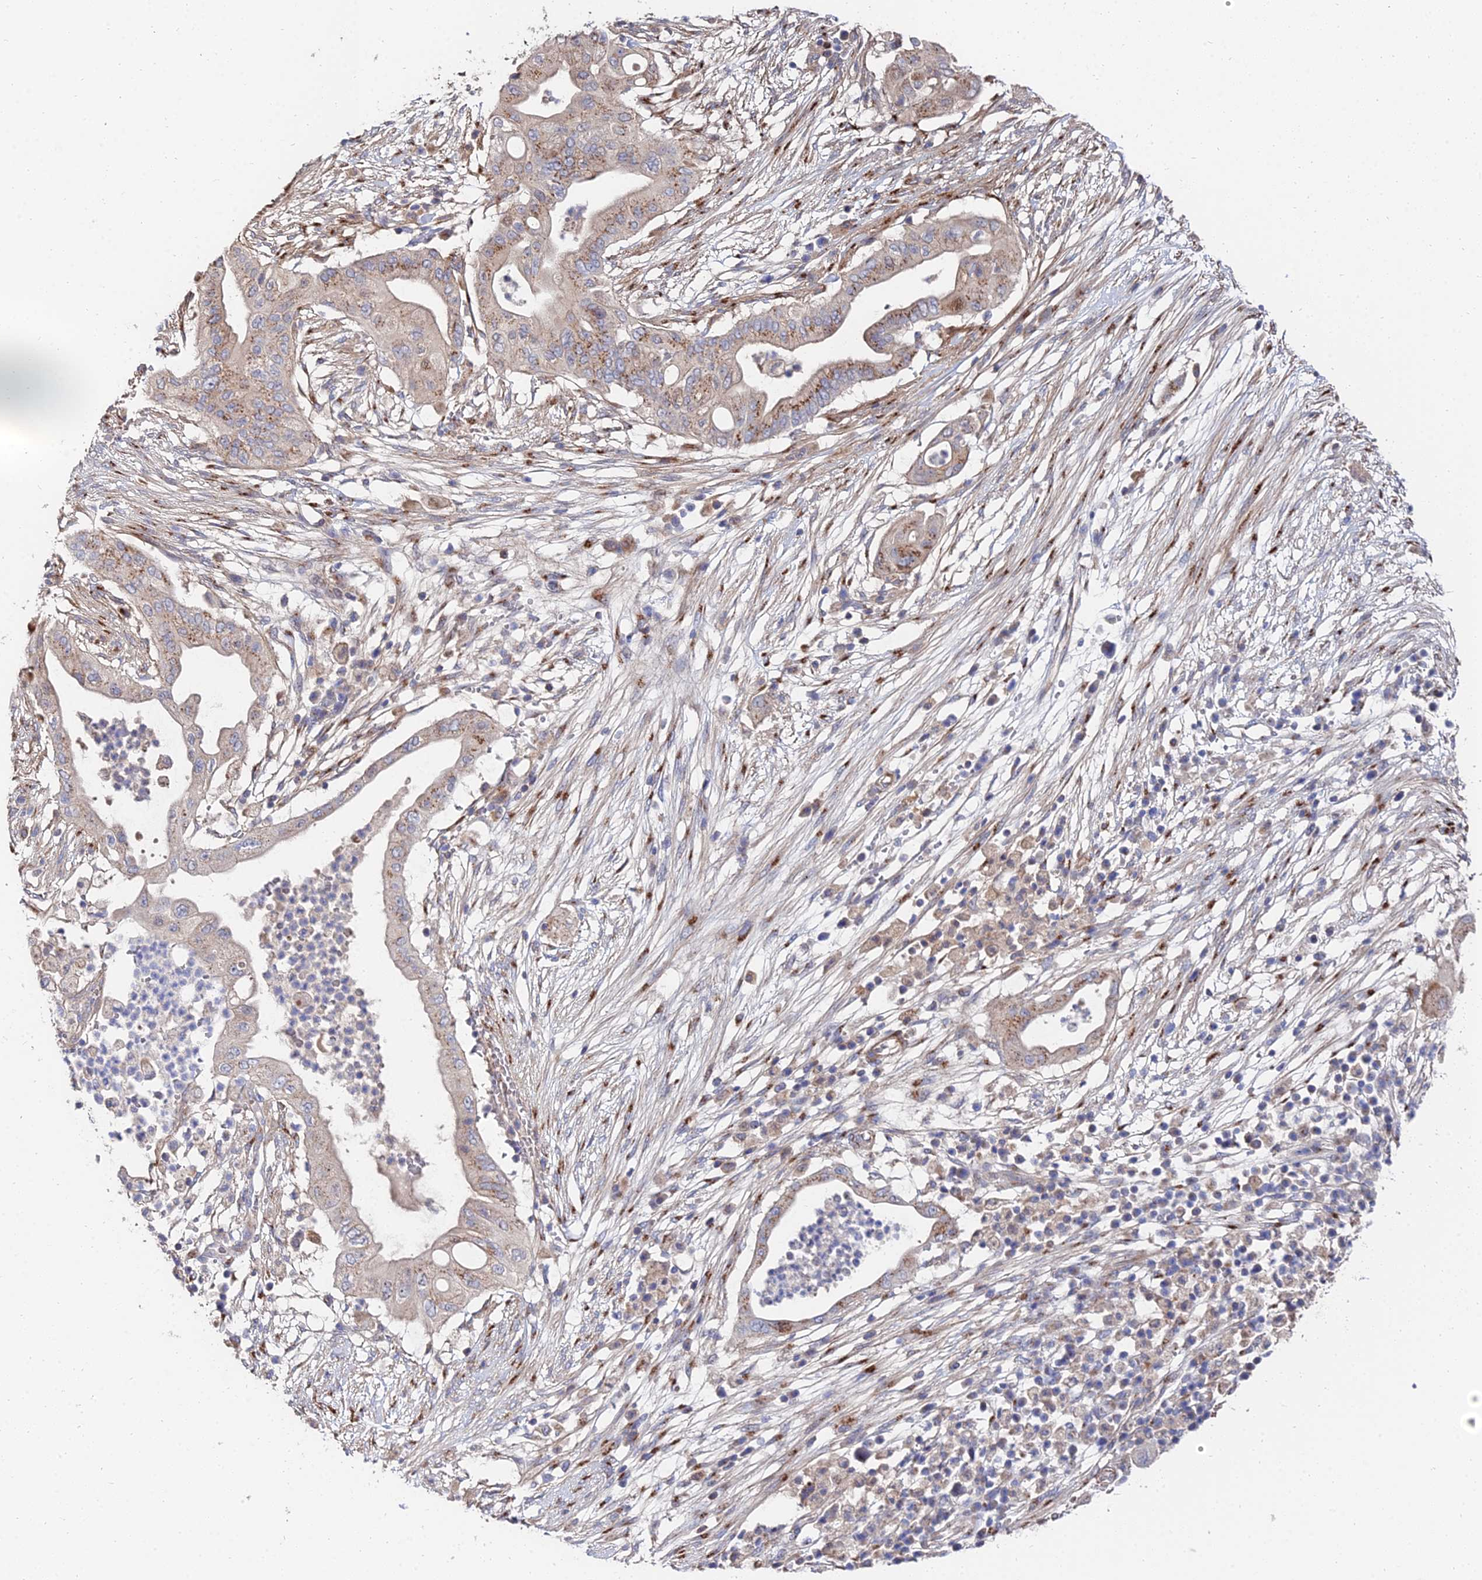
{"staining": {"intensity": "moderate", "quantity": ">75%", "location": "cytoplasmic/membranous"}, "tissue": "pancreatic cancer", "cell_type": "Tumor cells", "image_type": "cancer", "snomed": [{"axis": "morphology", "description": "Adenocarcinoma, NOS"}, {"axis": "topography", "description": "Pancreas"}], "caption": "Pancreatic adenocarcinoma stained with DAB (3,3'-diaminobenzidine) IHC shows medium levels of moderate cytoplasmic/membranous expression in about >75% of tumor cells.", "gene": "BORCS8", "patient": {"sex": "male", "age": 68}}